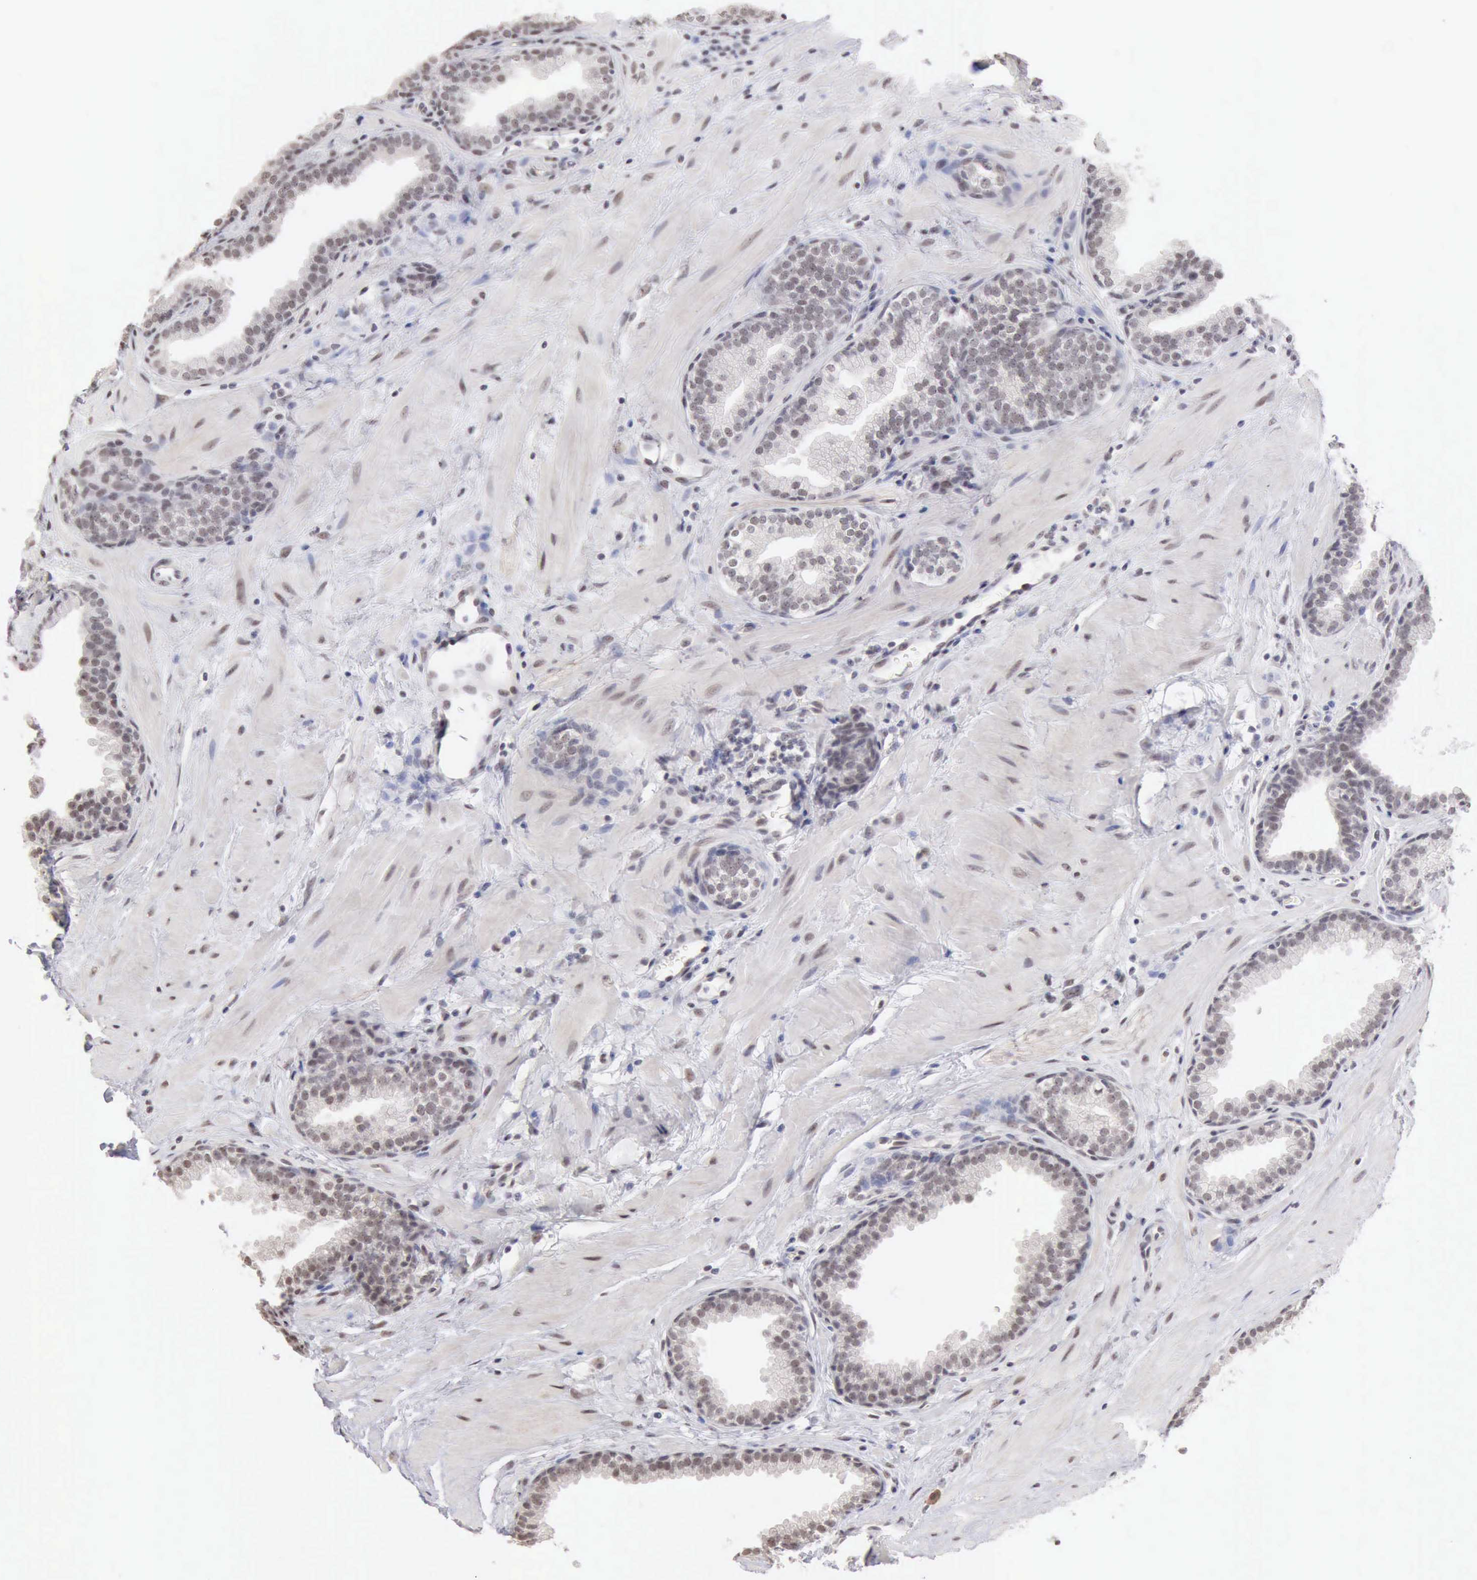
{"staining": {"intensity": "weak", "quantity": "25%-75%", "location": "nuclear"}, "tissue": "prostate", "cell_type": "Glandular cells", "image_type": "normal", "snomed": [{"axis": "morphology", "description": "Normal tissue, NOS"}, {"axis": "topography", "description": "Prostate"}], "caption": "Human prostate stained with a brown dye displays weak nuclear positive positivity in approximately 25%-75% of glandular cells.", "gene": "TAF1", "patient": {"sex": "male", "age": 51}}